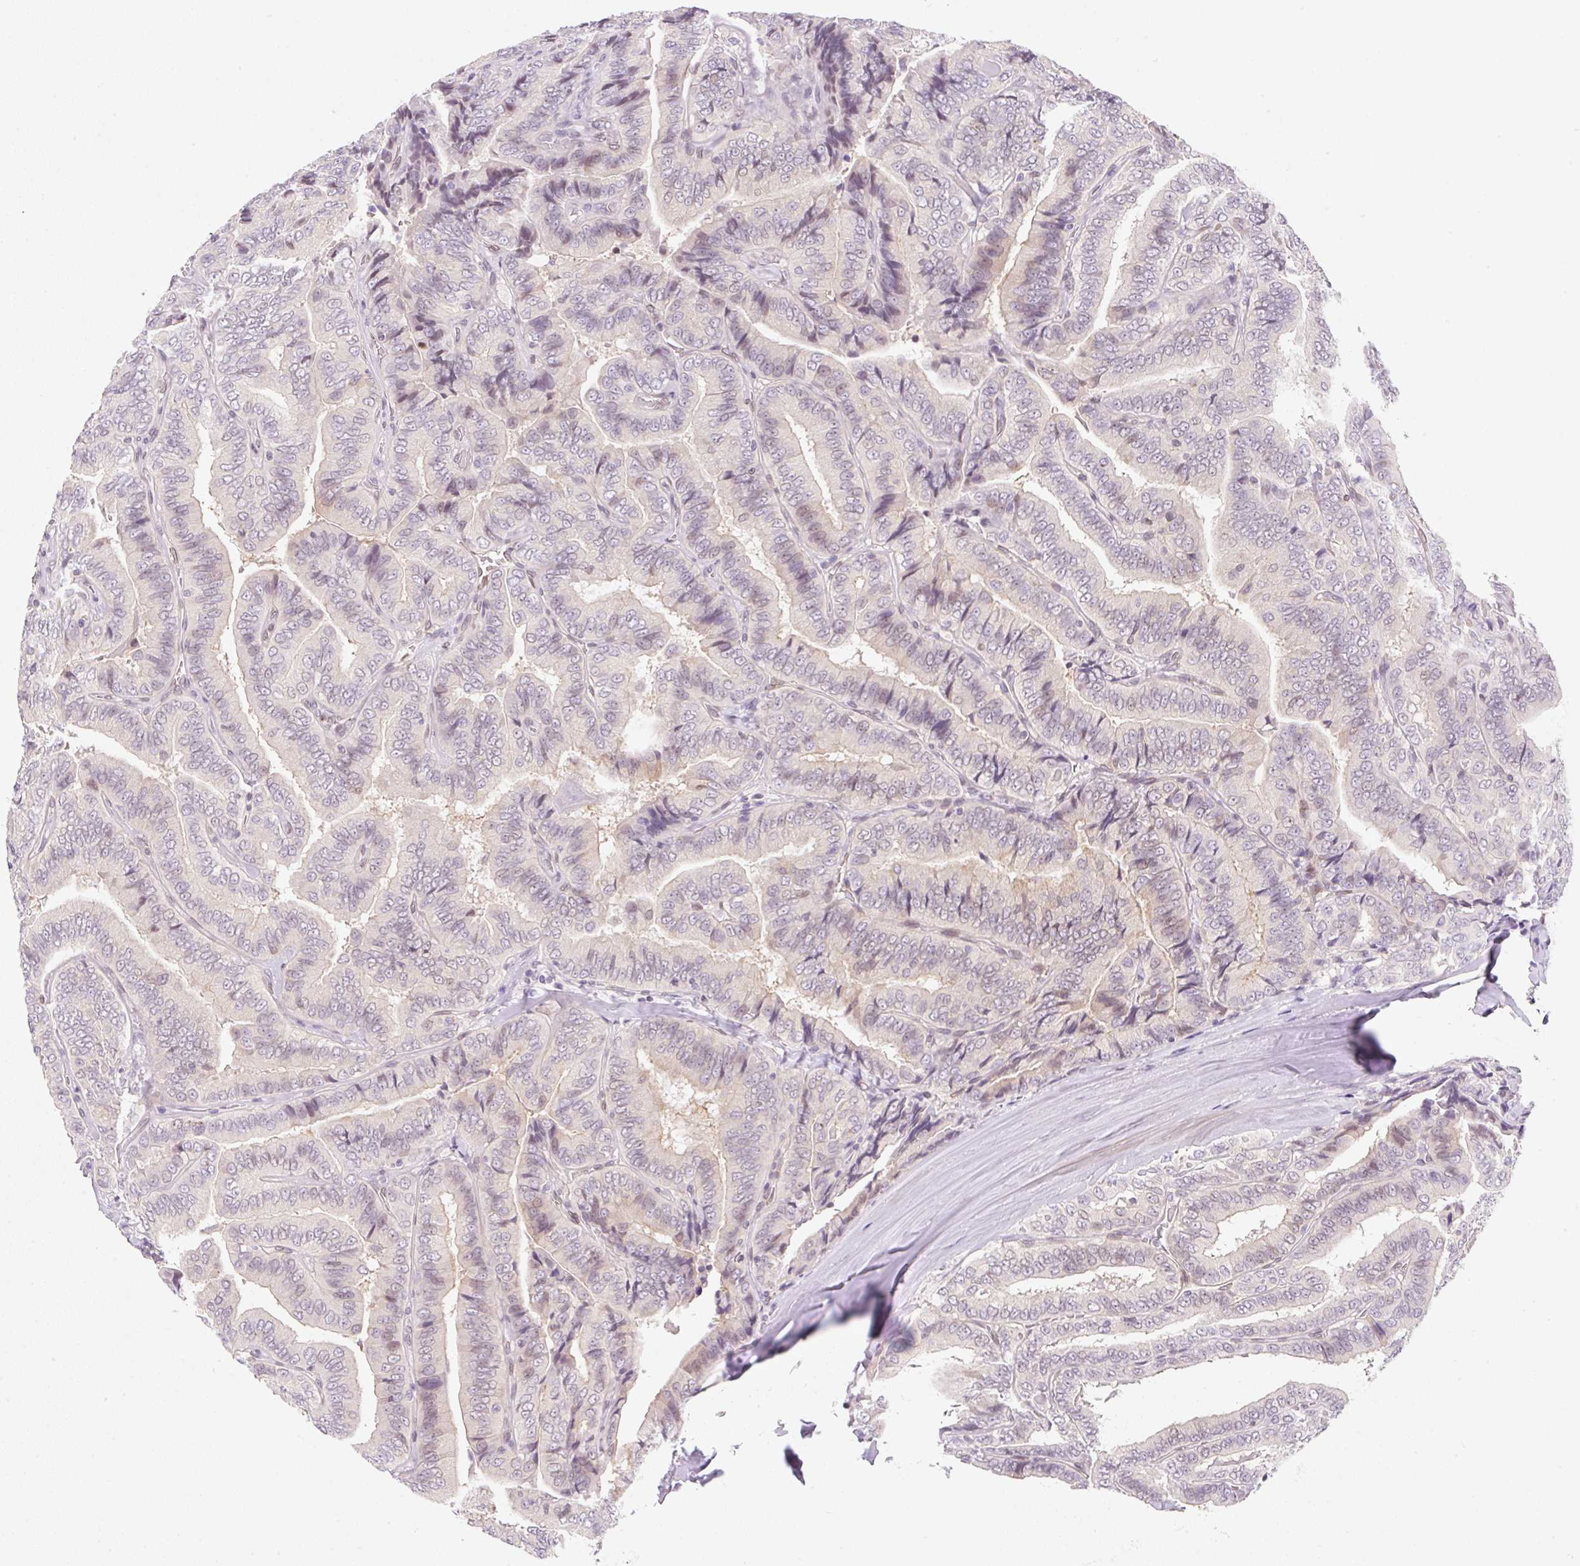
{"staining": {"intensity": "weak", "quantity": "25%-75%", "location": "nuclear"}, "tissue": "thyroid cancer", "cell_type": "Tumor cells", "image_type": "cancer", "snomed": [{"axis": "morphology", "description": "Papillary adenocarcinoma, NOS"}, {"axis": "topography", "description": "Thyroid gland"}], "caption": "Immunohistochemical staining of human thyroid cancer displays low levels of weak nuclear staining in about 25%-75% of tumor cells. The protein of interest is stained brown, and the nuclei are stained in blue (DAB IHC with brightfield microscopy, high magnification).", "gene": "SYNE3", "patient": {"sex": "male", "age": 61}}